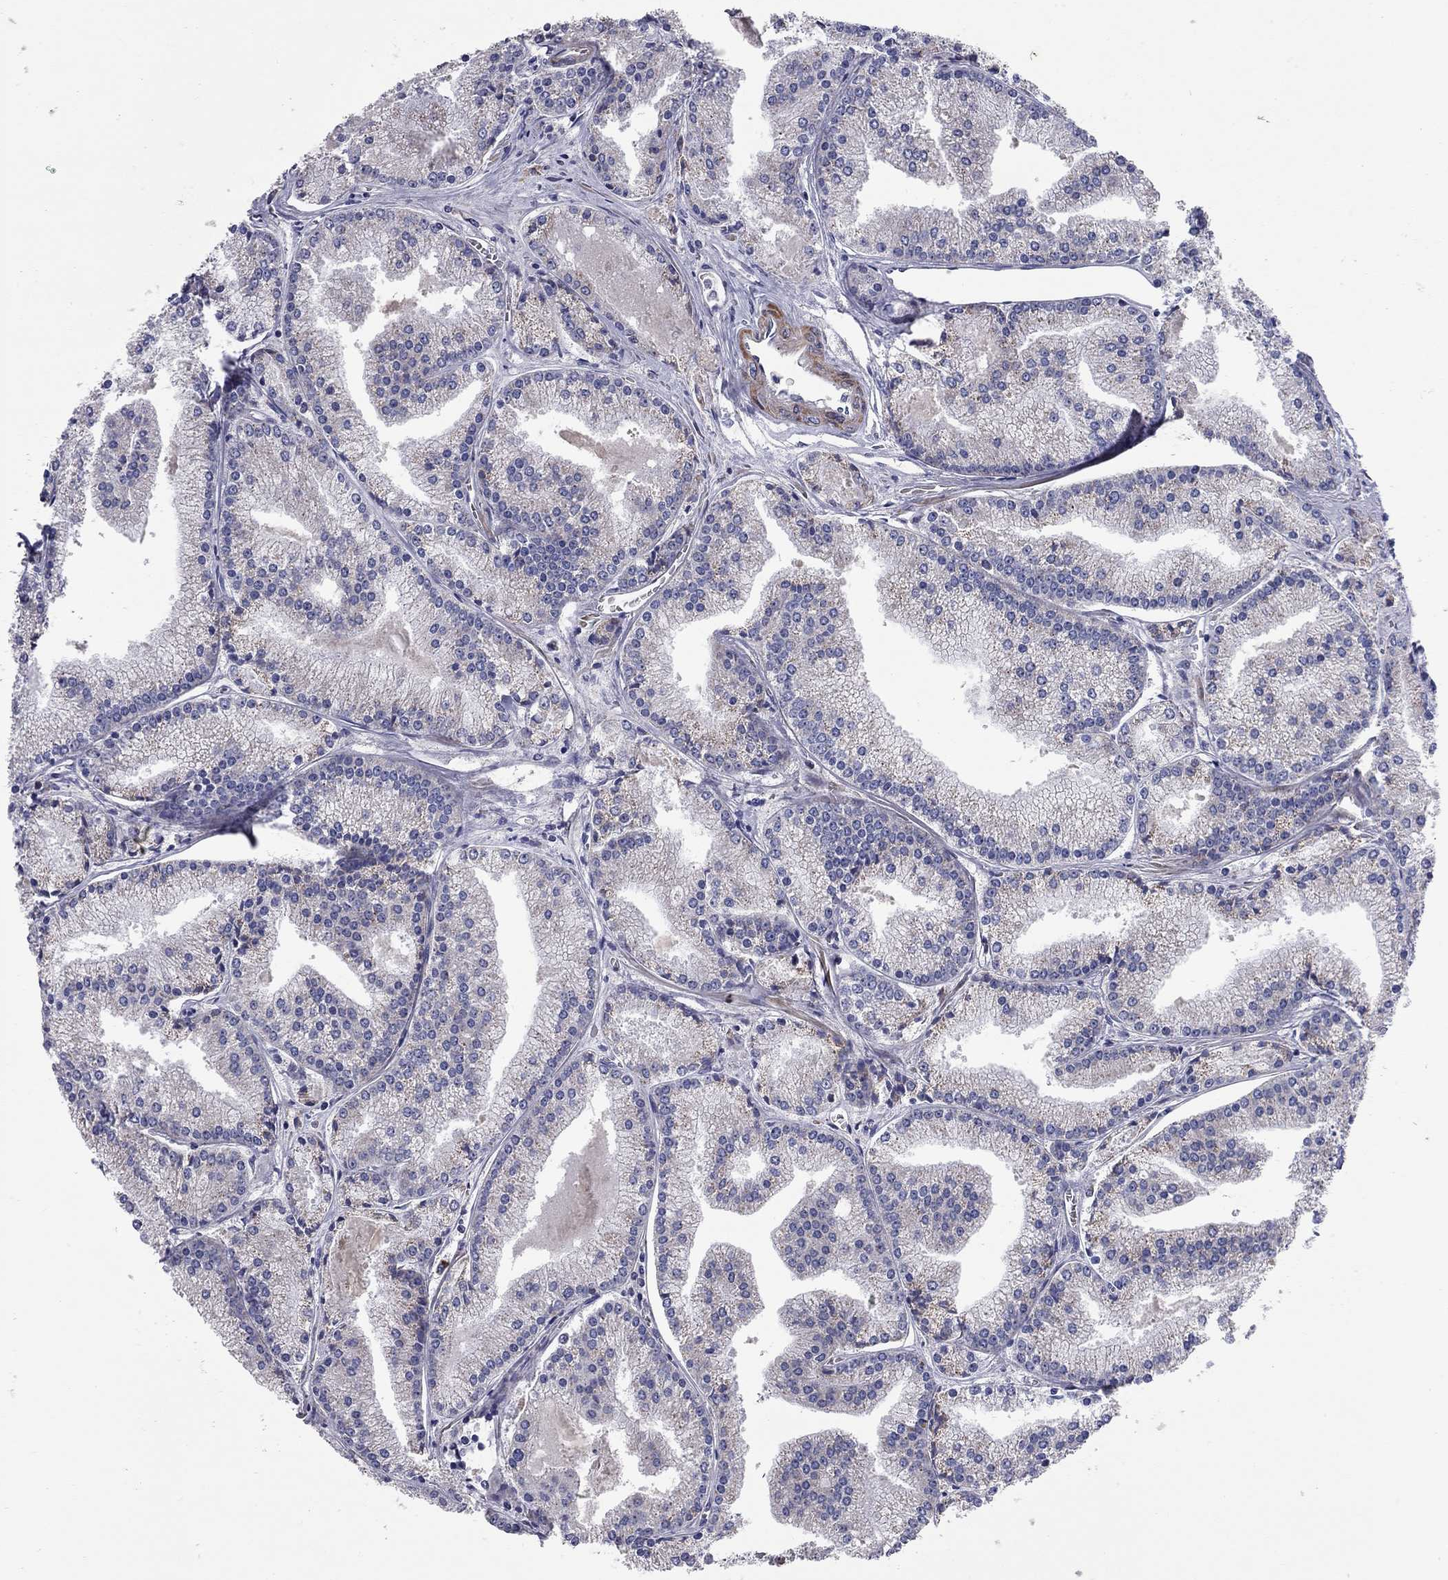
{"staining": {"intensity": "weak", "quantity": "<25%", "location": "cytoplasmic/membranous"}, "tissue": "prostate cancer", "cell_type": "Tumor cells", "image_type": "cancer", "snomed": [{"axis": "morphology", "description": "Adenocarcinoma, NOS"}, {"axis": "topography", "description": "Prostate"}], "caption": "DAB (3,3'-diaminobenzidine) immunohistochemical staining of prostate cancer demonstrates no significant staining in tumor cells. (DAB (3,3'-diaminobenzidine) immunohistochemistry (IHC), high magnification).", "gene": "KANSL1L", "patient": {"sex": "male", "age": 72}}